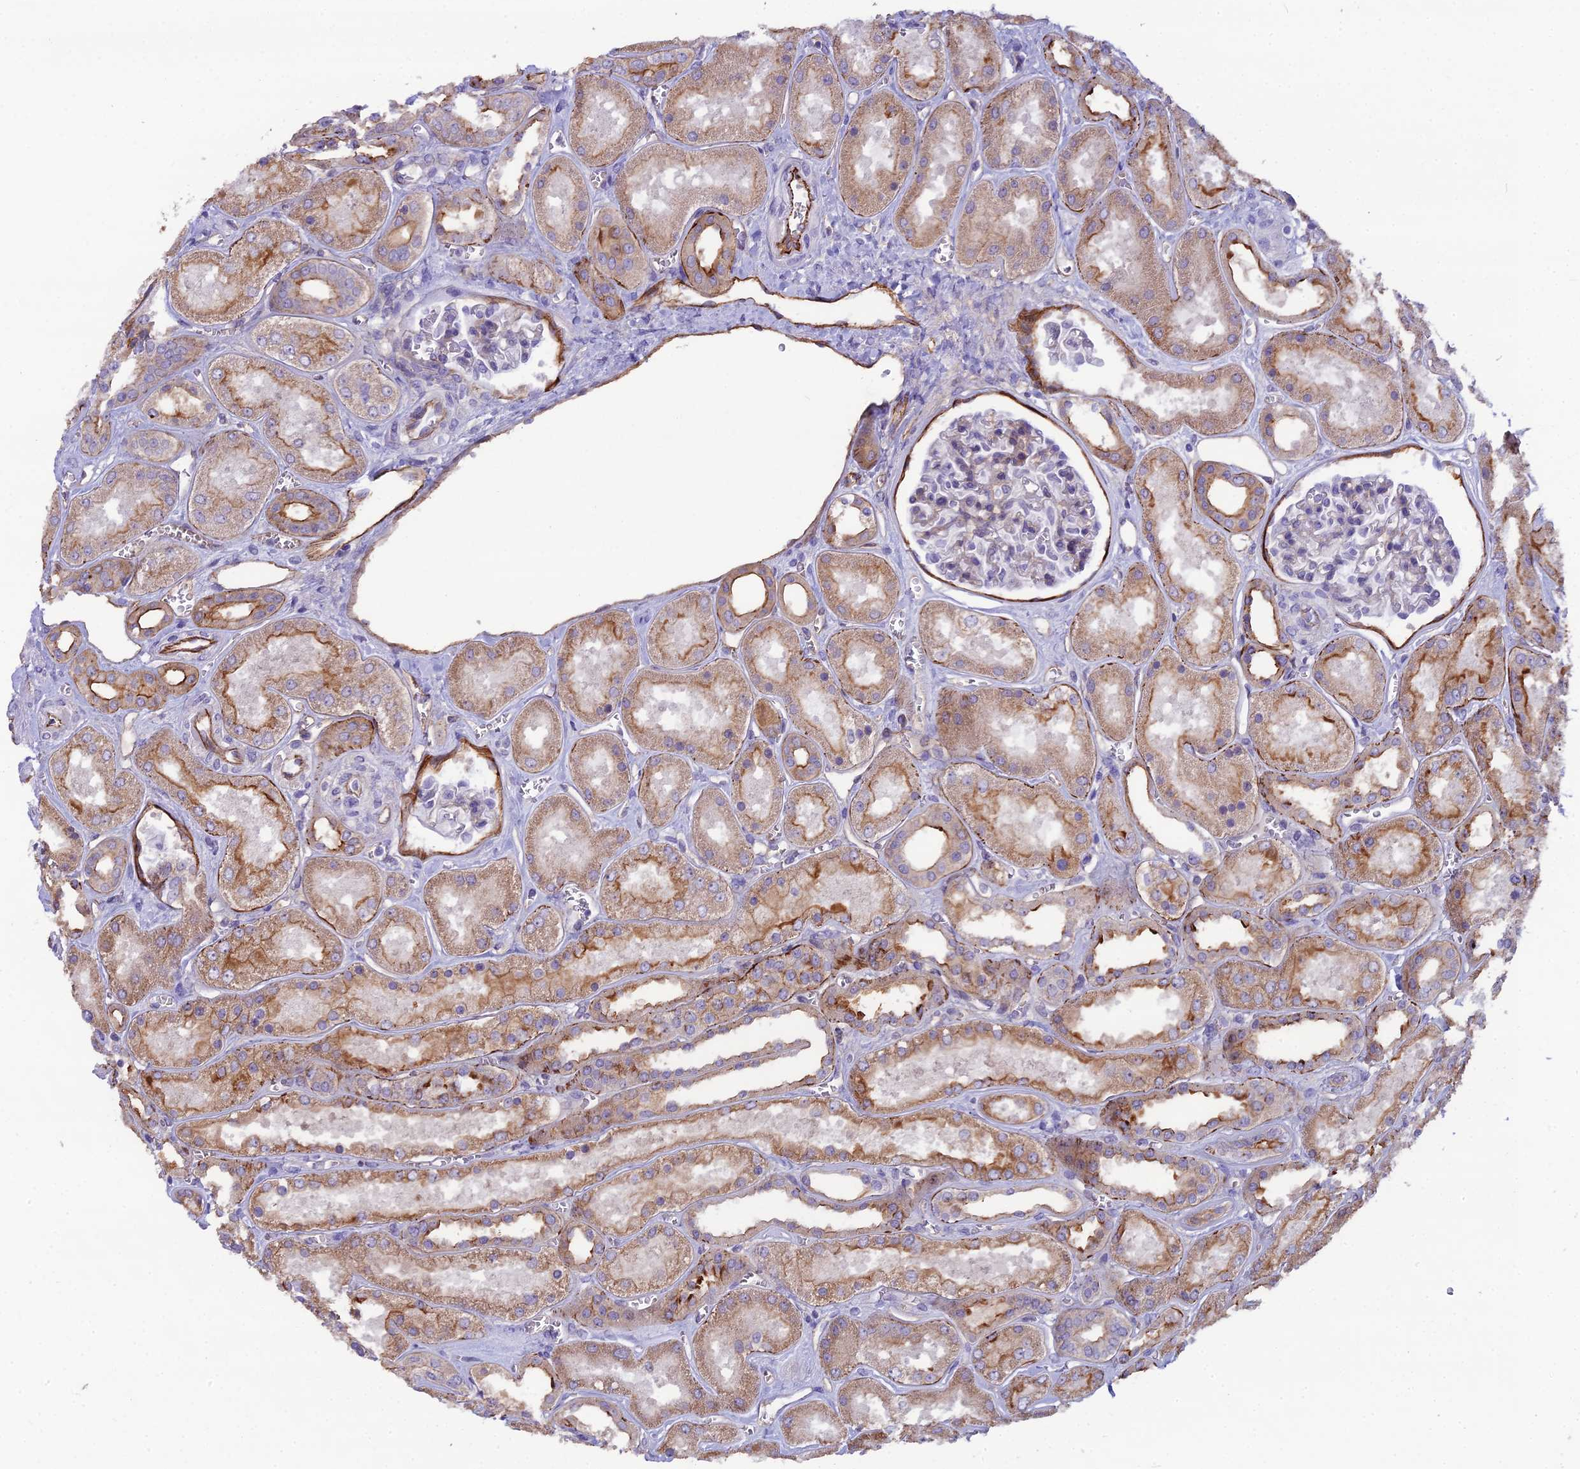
{"staining": {"intensity": "moderate", "quantity": "<25%", "location": "cytoplasmic/membranous"}, "tissue": "kidney", "cell_type": "Cells in glomeruli", "image_type": "normal", "snomed": [{"axis": "morphology", "description": "Normal tissue, NOS"}, {"axis": "morphology", "description": "Adenocarcinoma, NOS"}, {"axis": "topography", "description": "Kidney"}], "caption": "Immunohistochemical staining of unremarkable human kidney demonstrates low levels of moderate cytoplasmic/membranous expression in about <25% of cells in glomeruli. The staining was performed using DAB (3,3'-diaminobenzidine) to visualize the protein expression in brown, while the nuclei were stained in blue with hematoxylin (Magnification: 20x).", "gene": "CFAP47", "patient": {"sex": "female", "age": 68}}